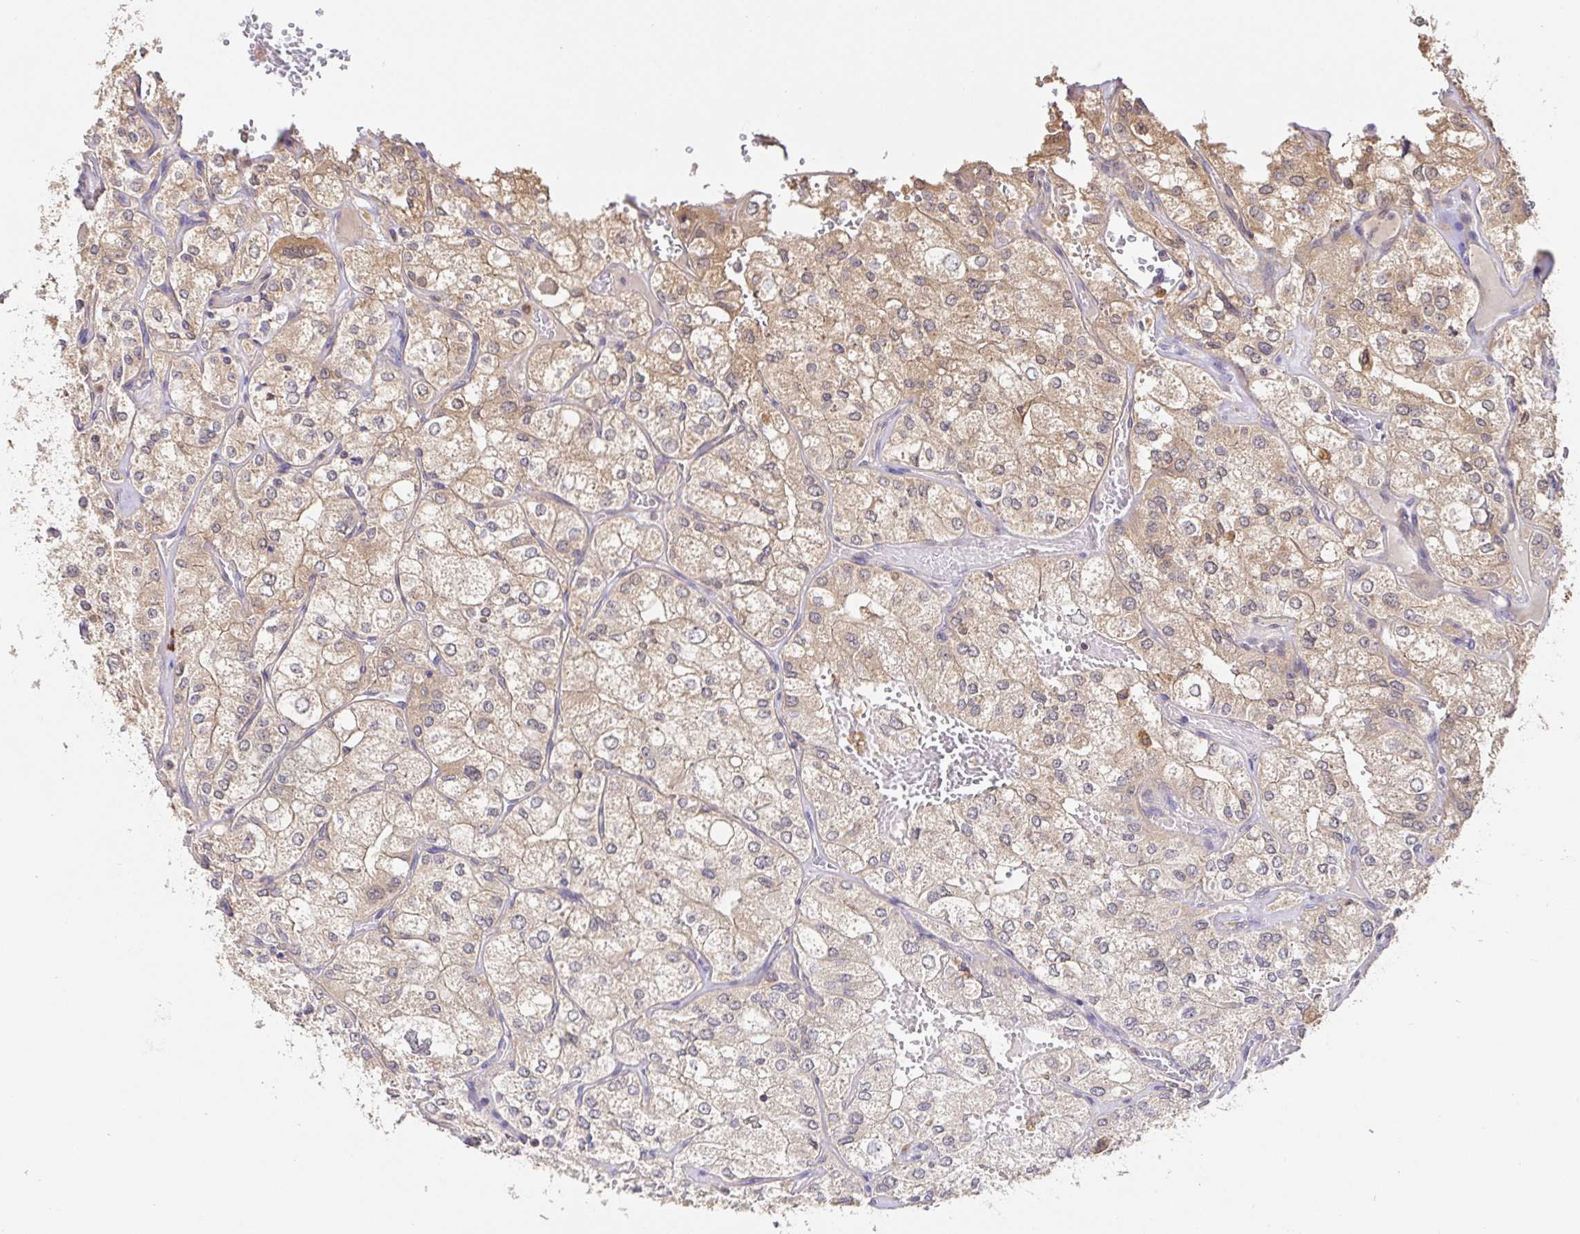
{"staining": {"intensity": "weak", "quantity": "25%-75%", "location": "cytoplasmic/membranous"}, "tissue": "renal cancer", "cell_type": "Tumor cells", "image_type": "cancer", "snomed": [{"axis": "morphology", "description": "Adenocarcinoma, NOS"}, {"axis": "topography", "description": "Kidney"}], "caption": "This micrograph exhibits IHC staining of human renal cancer (adenocarcinoma), with low weak cytoplasmic/membranous positivity in approximately 25%-75% of tumor cells.", "gene": "HAGH", "patient": {"sex": "female", "age": 70}}